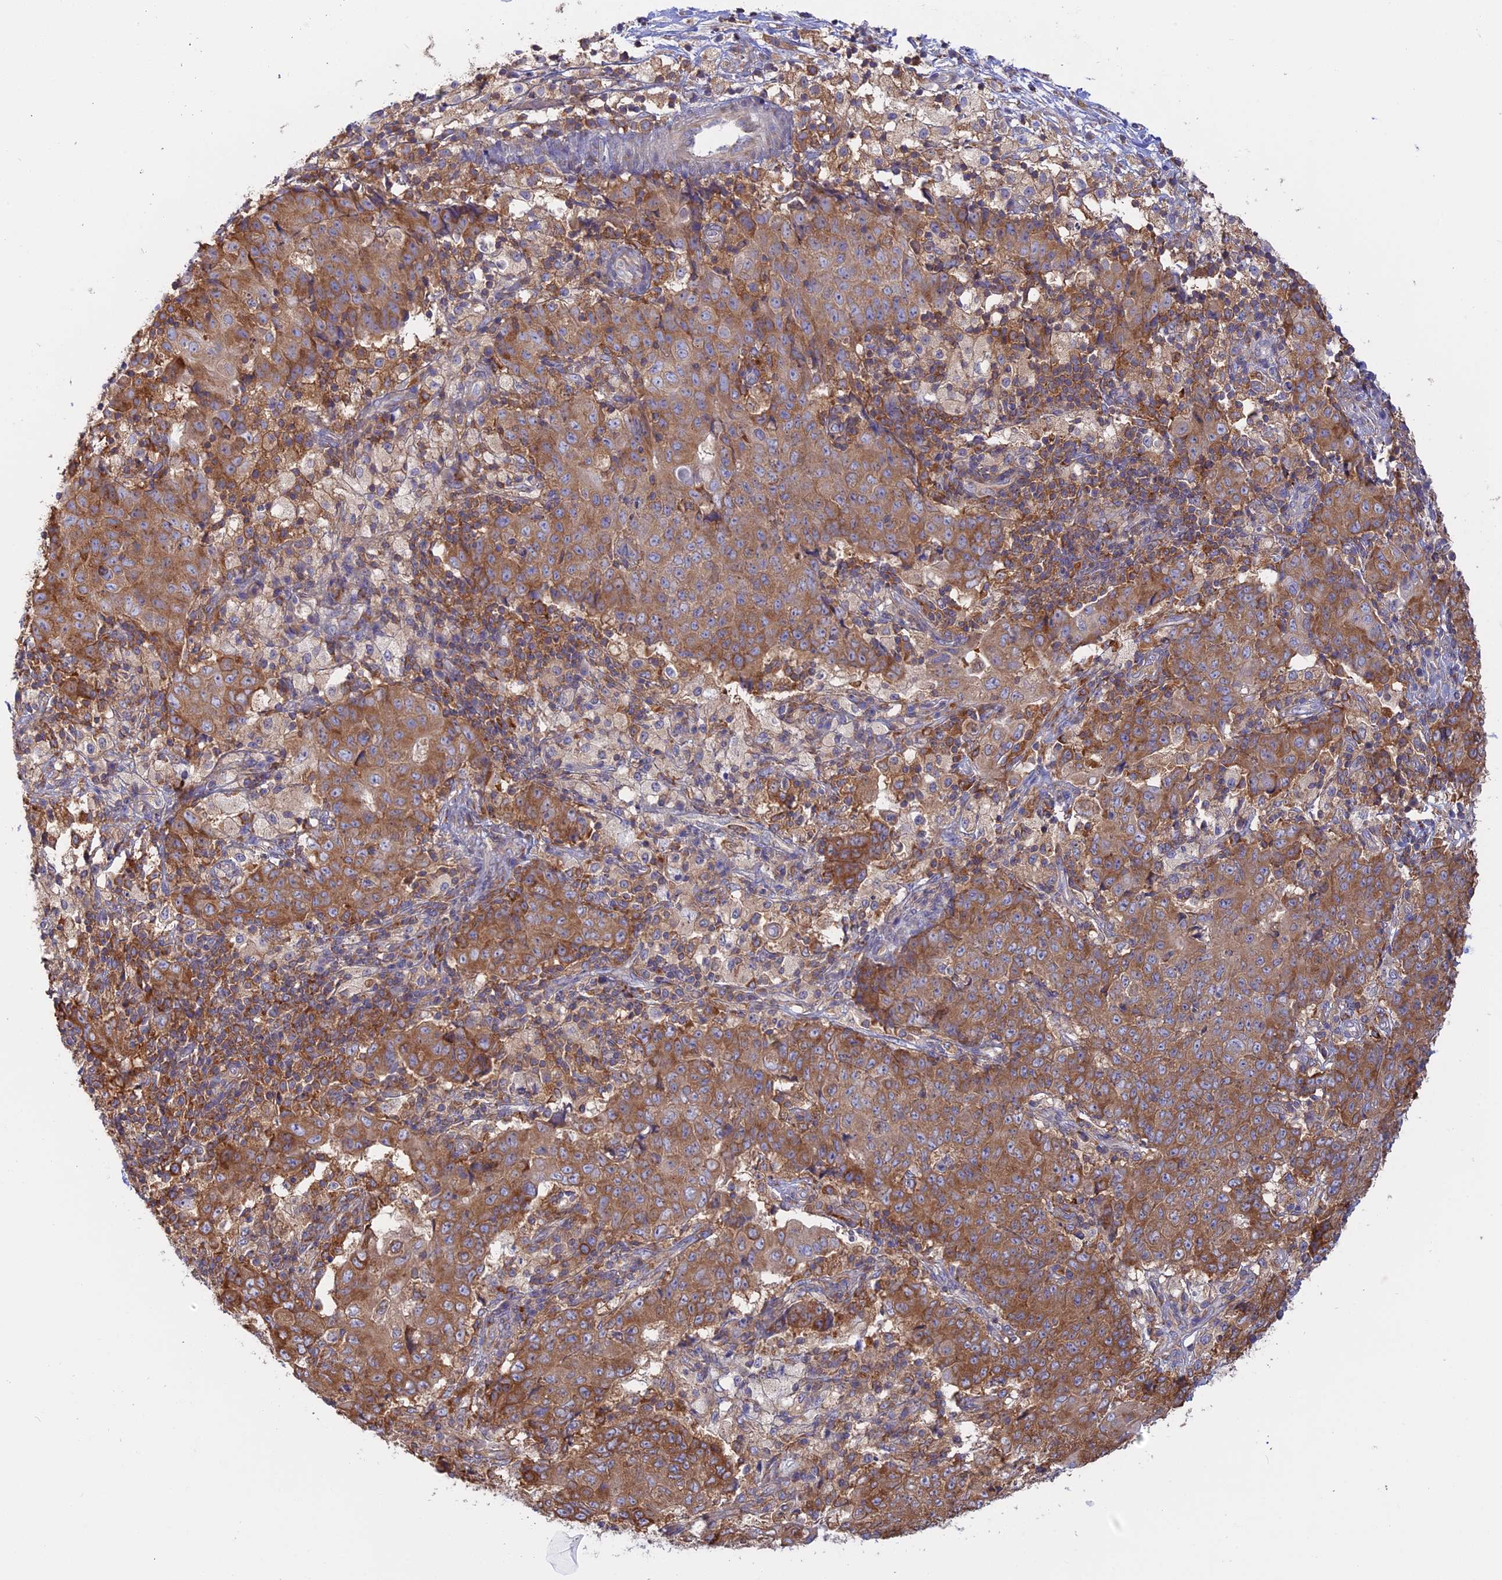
{"staining": {"intensity": "moderate", "quantity": ">75%", "location": "cytoplasmic/membranous"}, "tissue": "ovarian cancer", "cell_type": "Tumor cells", "image_type": "cancer", "snomed": [{"axis": "morphology", "description": "Carcinoma, endometroid"}, {"axis": "topography", "description": "Ovary"}], "caption": "Brown immunohistochemical staining in human ovarian cancer (endometroid carcinoma) displays moderate cytoplasmic/membranous expression in about >75% of tumor cells. (DAB = brown stain, brightfield microscopy at high magnification).", "gene": "GMIP", "patient": {"sex": "female", "age": 42}}